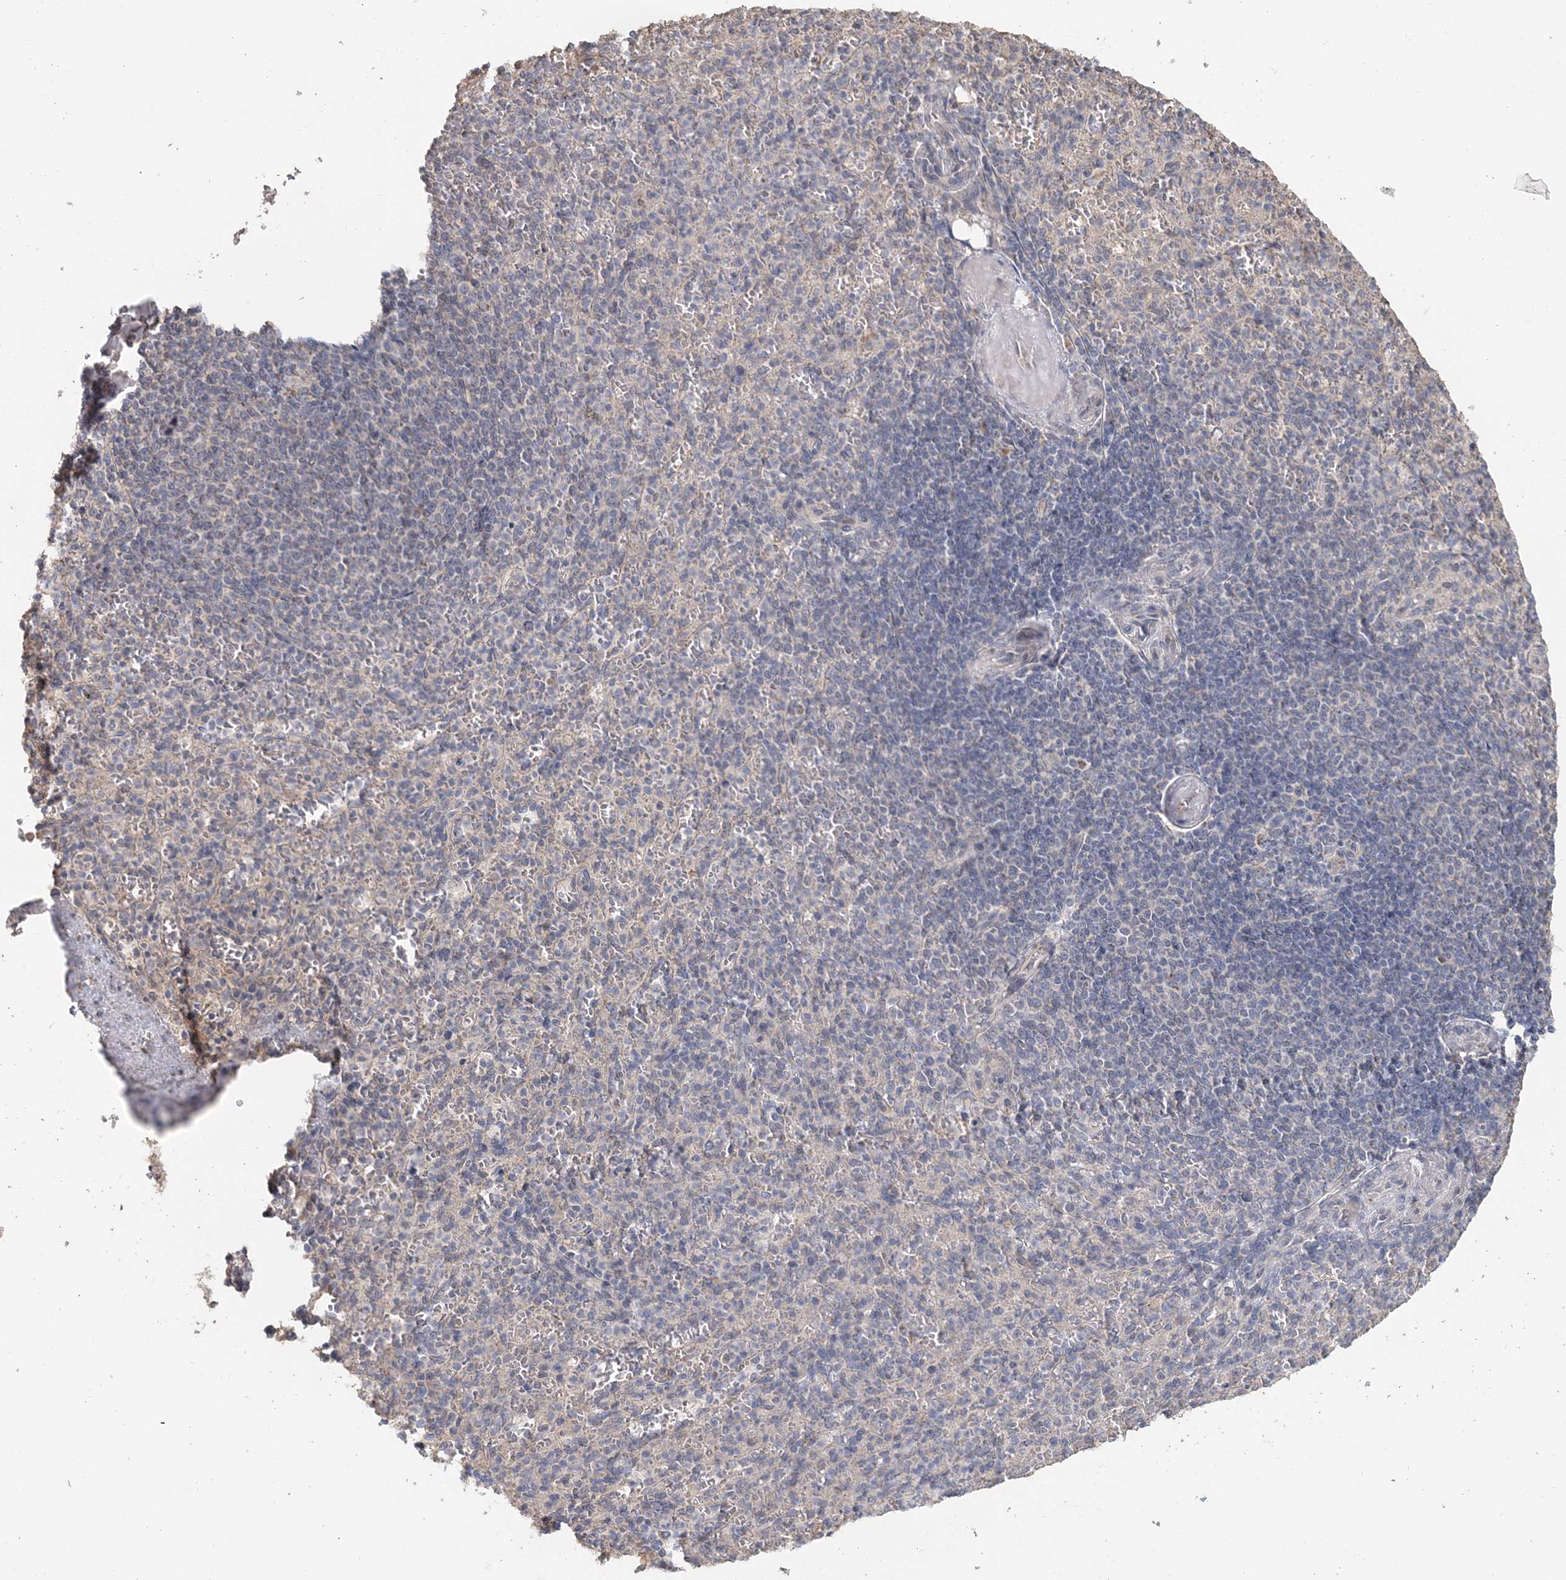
{"staining": {"intensity": "negative", "quantity": "none", "location": "none"}, "tissue": "spleen", "cell_type": "Cells in red pulp", "image_type": "normal", "snomed": [{"axis": "morphology", "description": "Normal tissue, NOS"}, {"axis": "topography", "description": "Spleen"}], "caption": "High power microscopy photomicrograph of an immunohistochemistry (IHC) micrograph of unremarkable spleen, revealing no significant expression in cells in red pulp. Nuclei are stained in blue.", "gene": "FBXO38", "patient": {"sex": "female", "age": 74}}